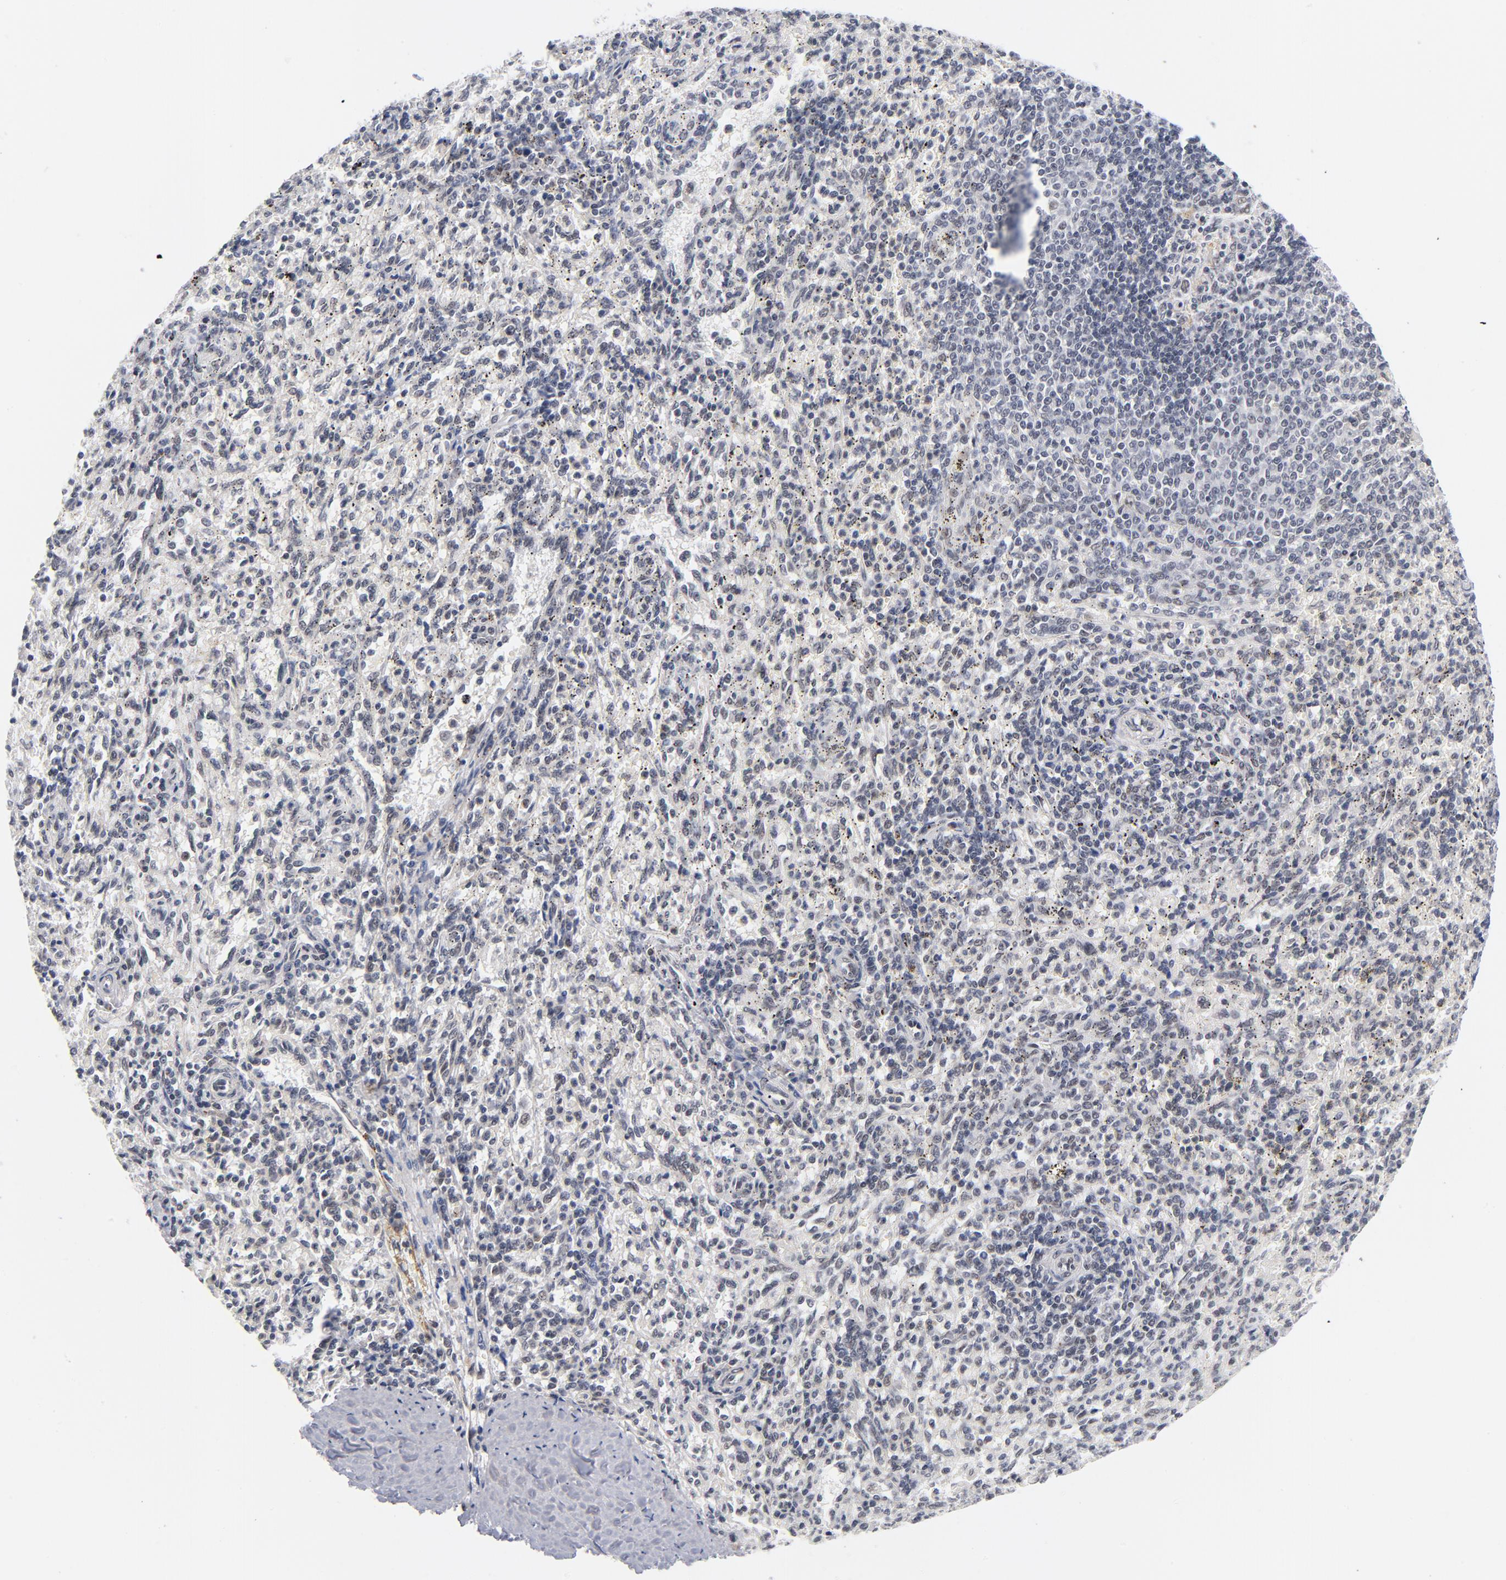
{"staining": {"intensity": "negative", "quantity": "none", "location": "none"}, "tissue": "spleen", "cell_type": "Cells in red pulp", "image_type": "normal", "snomed": [{"axis": "morphology", "description": "Normal tissue, NOS"}, {"axis": "topography", "description": "Spleen"}], "caption": "This histopathology image is of unremarkable spleen stained with IHC to label a protein in brown with the nuclei are counter-stained blue. There is no expression in cells in red pulp.", "gene": "BAP1", "patient": {"sex": "female", "age": 10}}